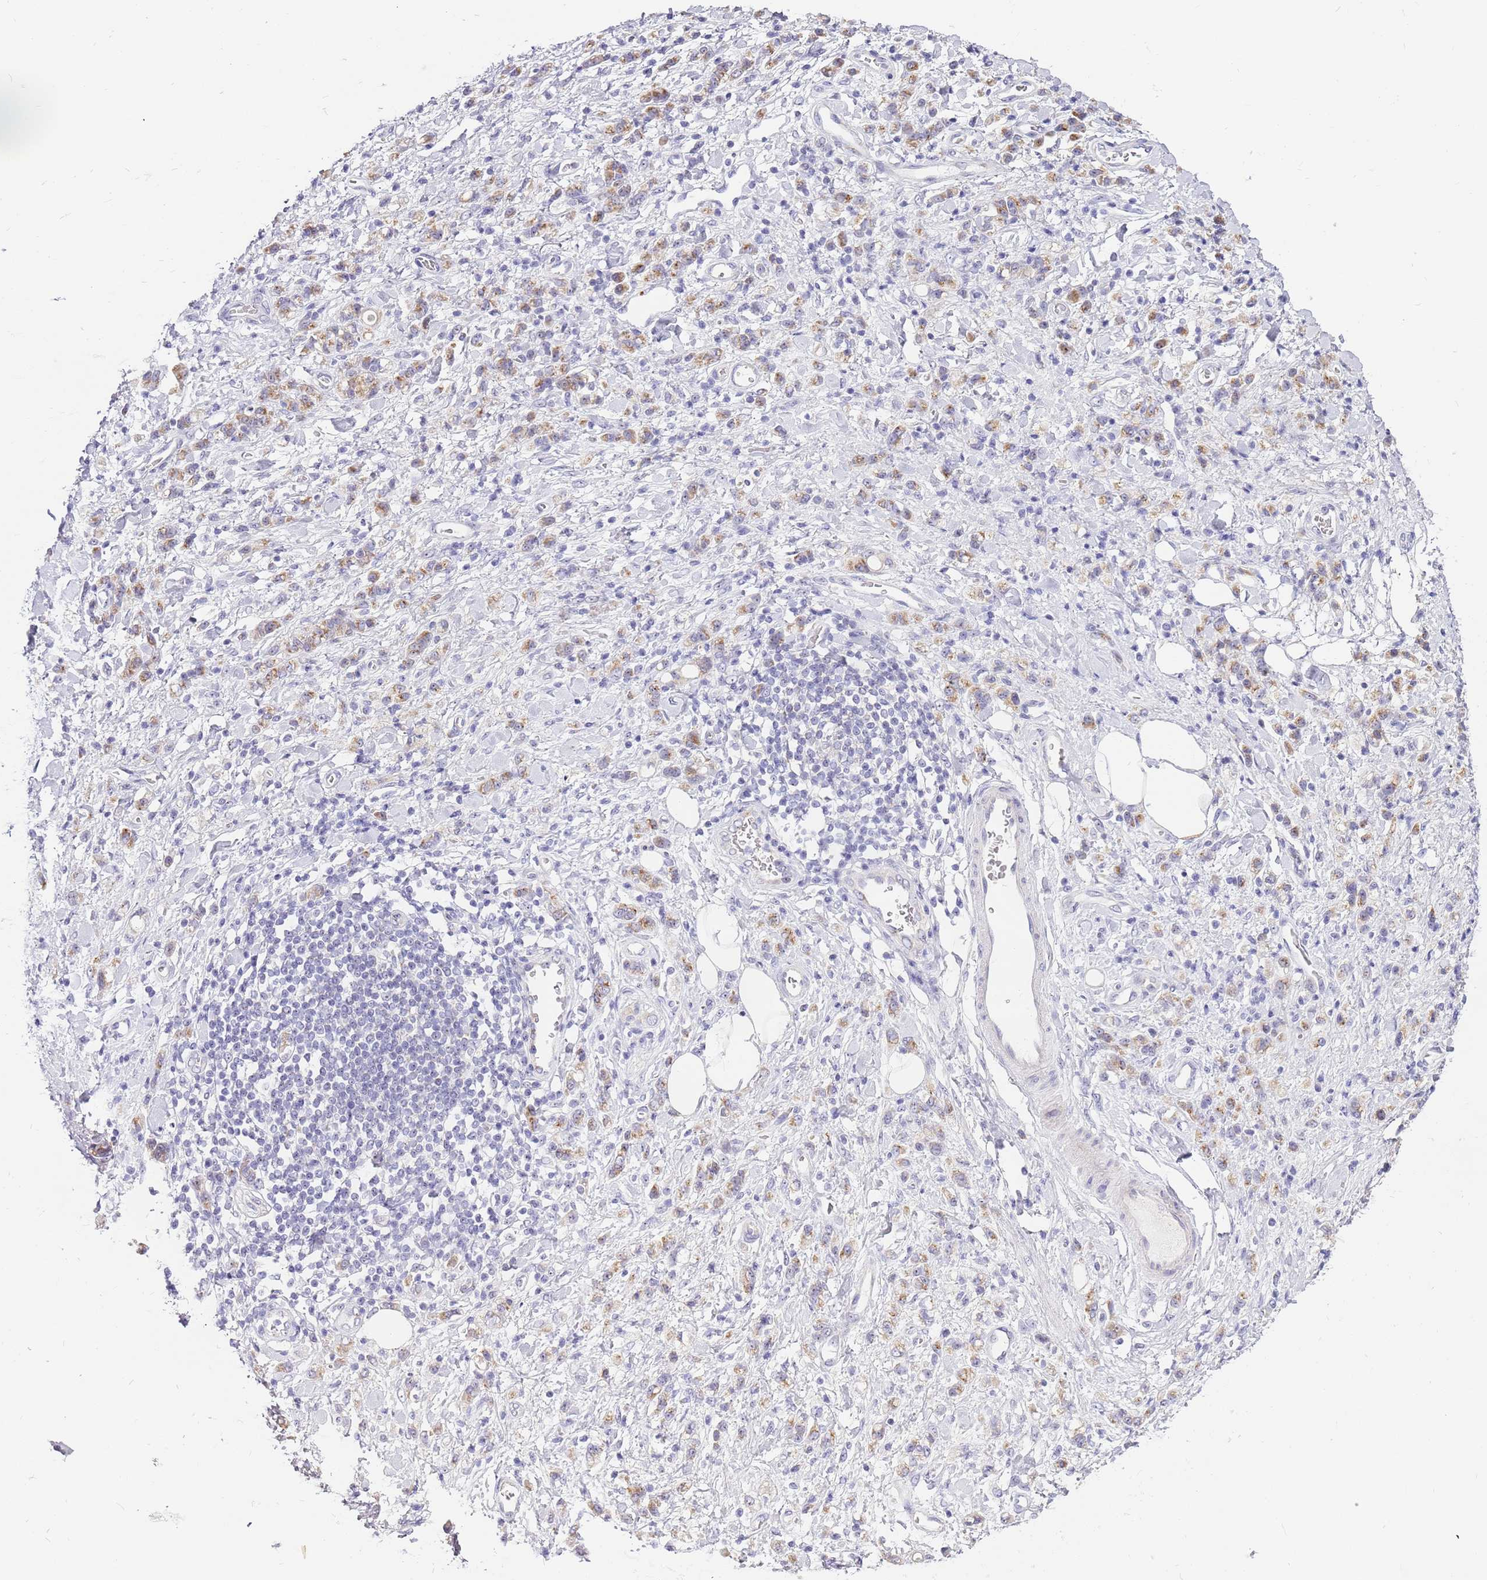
{"staining": {"intensity": "moderate", "quantity": ">75%", "location": "cytoplasmic/membranous"}, "tissue": "stomach cancer", "cell_type": "Tumor cells", "image_type": "cancer", "snomed": [{"axis": "morphology", "description": "Adenocarcinoma, NOS"}, {"axis": "topography", "description": "Stomach"}], "caption": "Approximately >75% of tumor cells in stomach adenocarcinoma display moderate cytoplasmic/membranous protein positivity as visualized by brown immunohistochemical staining.", "gene": "DNAJA3", "patient": {"sex": "male", "age": 77}}